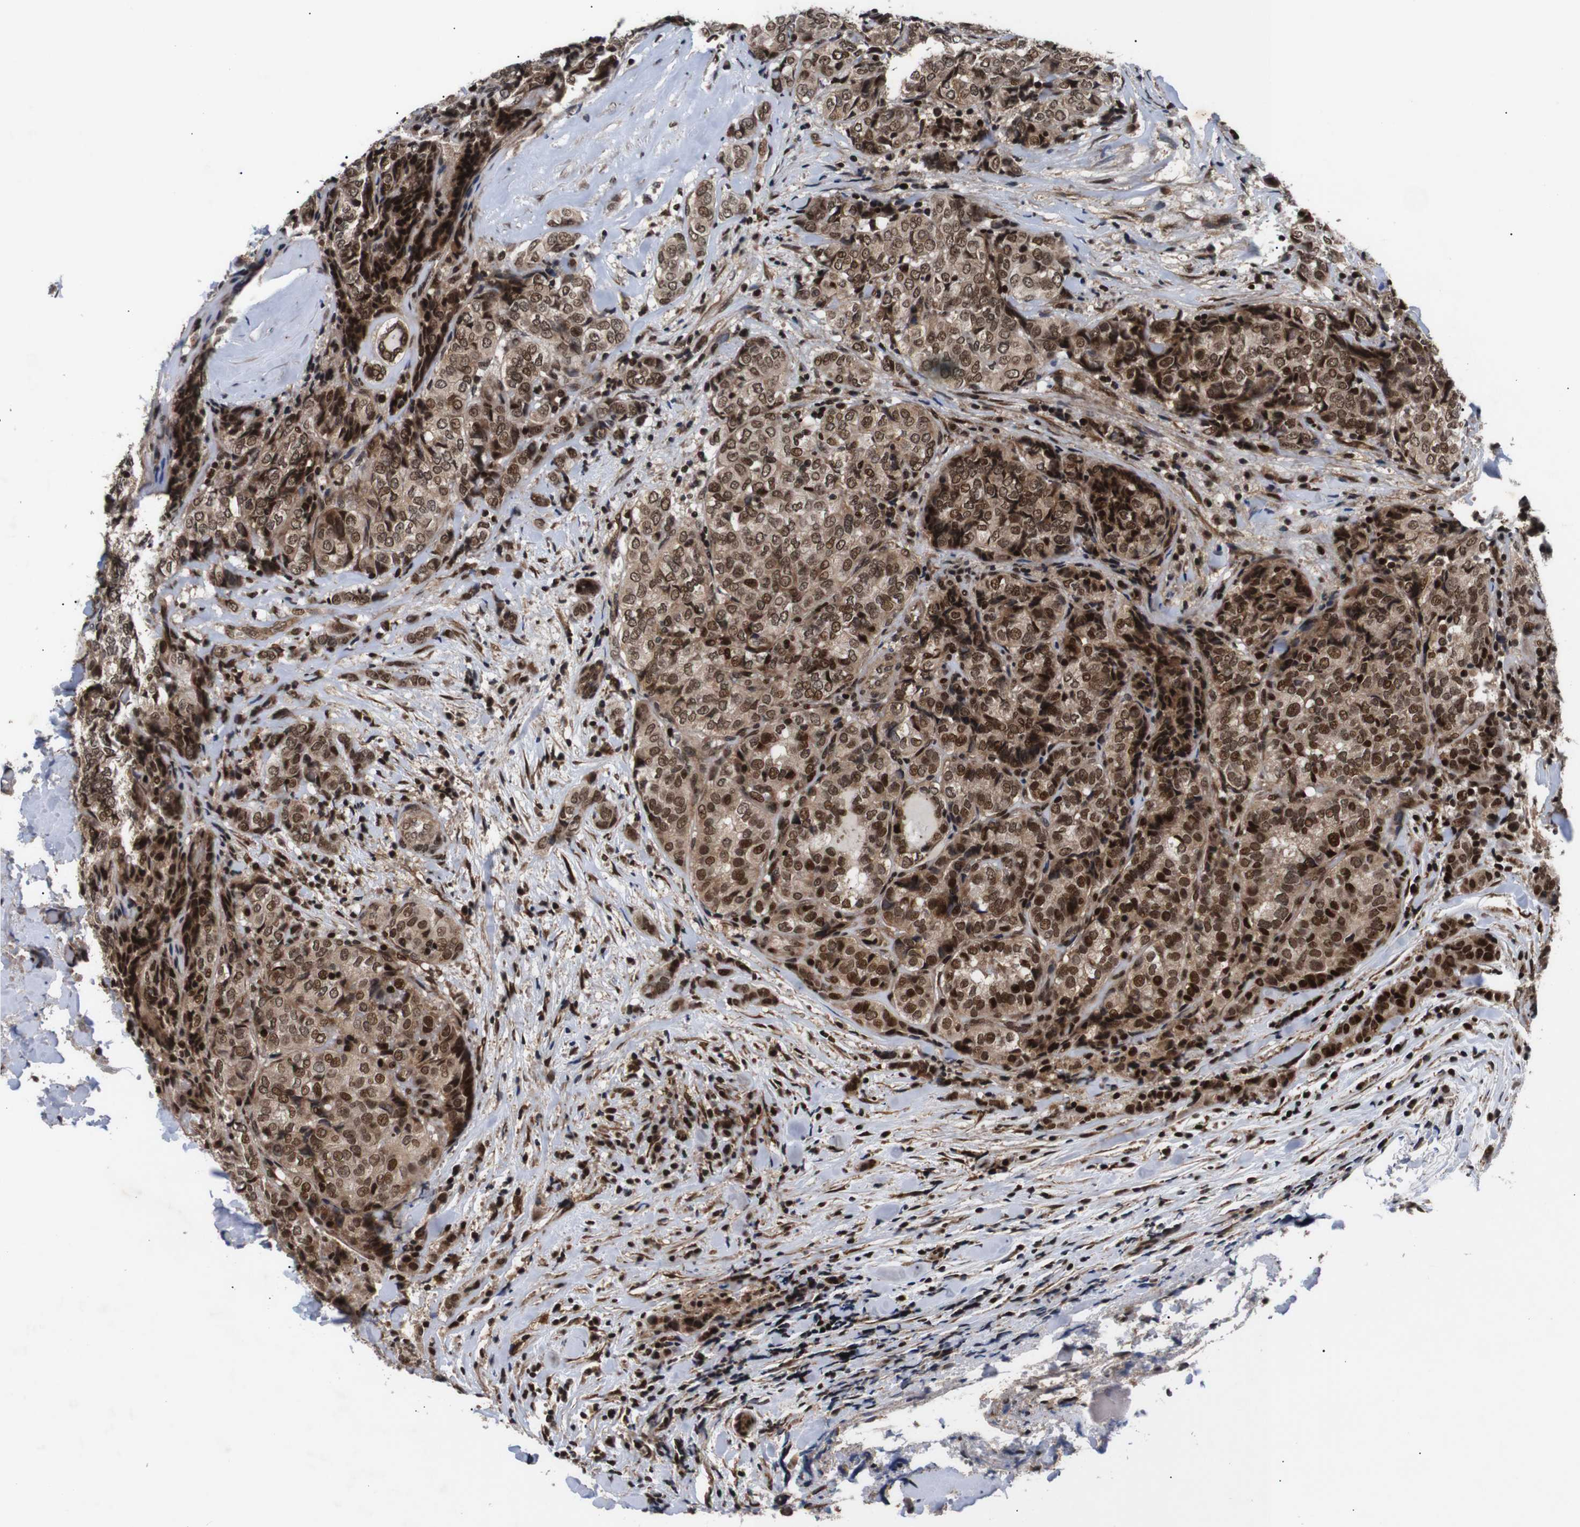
{"staining": {"intensity": "strong", "quantity": ">75%", "location": "cytoplasmic/membranous,nuclear"}, "tissue": "thyroid cancer", "cell_type": "Tumor cells", "image_type": "cancer", "snomed": [{"axis": "morphology", "description": "Normal tissue, NOS"}, {"axis": "morphology", "description": "Papillary adenocarcinoma, NOS"}, {"axis": "topography", "description": "Thyroid gland"}], "caption": "Brown immunohistochemical staining in papillary adenocarcinoma (thyroid) reveals strong cytoplasmic/membranous and nuclear expression in approximately >75% of tumor cells.", "gene": "KIF23", "patient": {"sex": "female", "age": 30}}